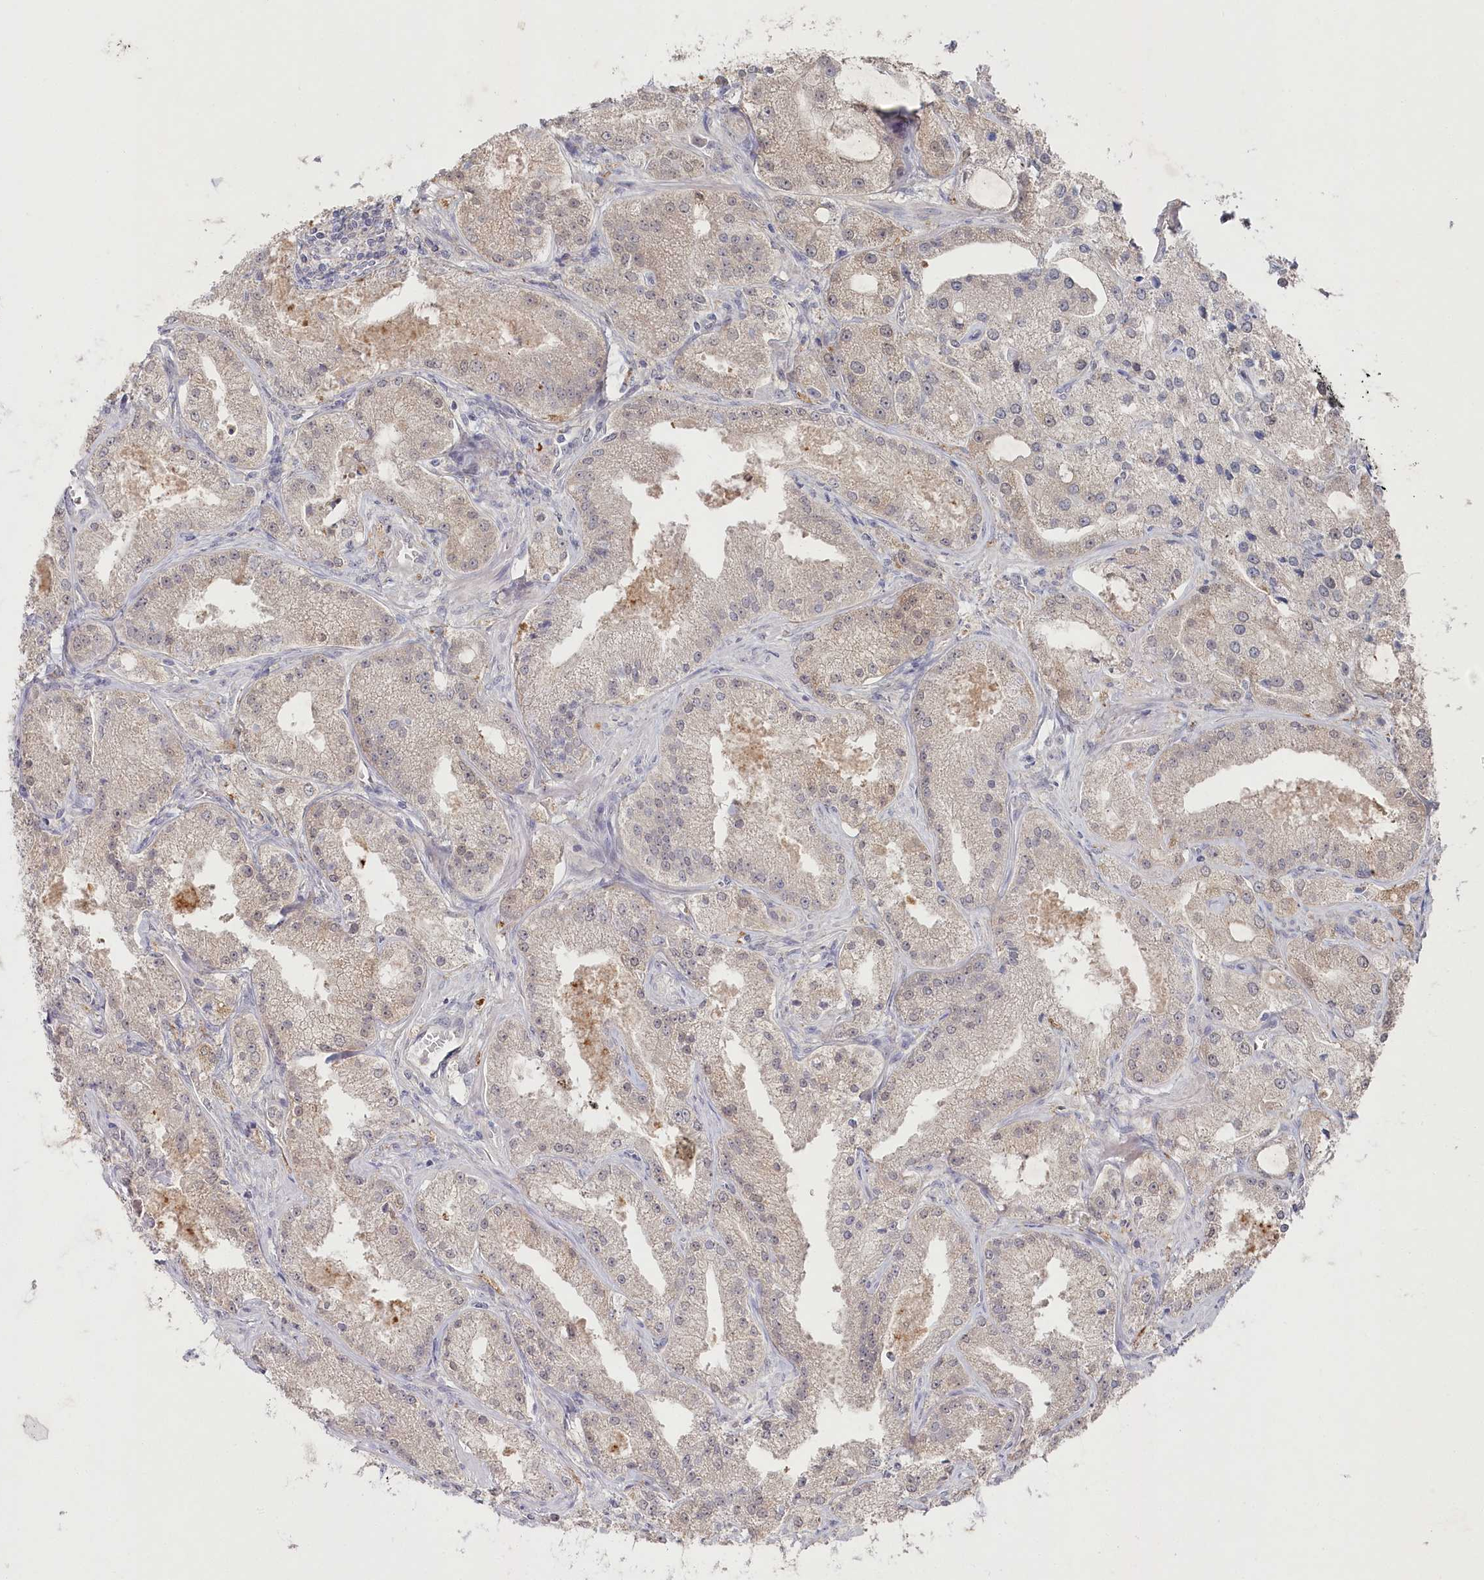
{"staining": {"intensity": "negative", "quantity": "none", "location": "none"}, "tissue": "prostate cancer", "cell_type": "Tumor cells", "image_type": "cancer", "snomed": [{"axis": "morphology", "description": "Adenocarcinoma, Low grade"}, {"axis": "topography", "description": "Prostate"}], "caption": "Histopathology image shows no significant protein expression in tumor cells of prostate cancer.", "gene": "TGFBRAP1", "patient": {"sex": "male", "age": 69}}